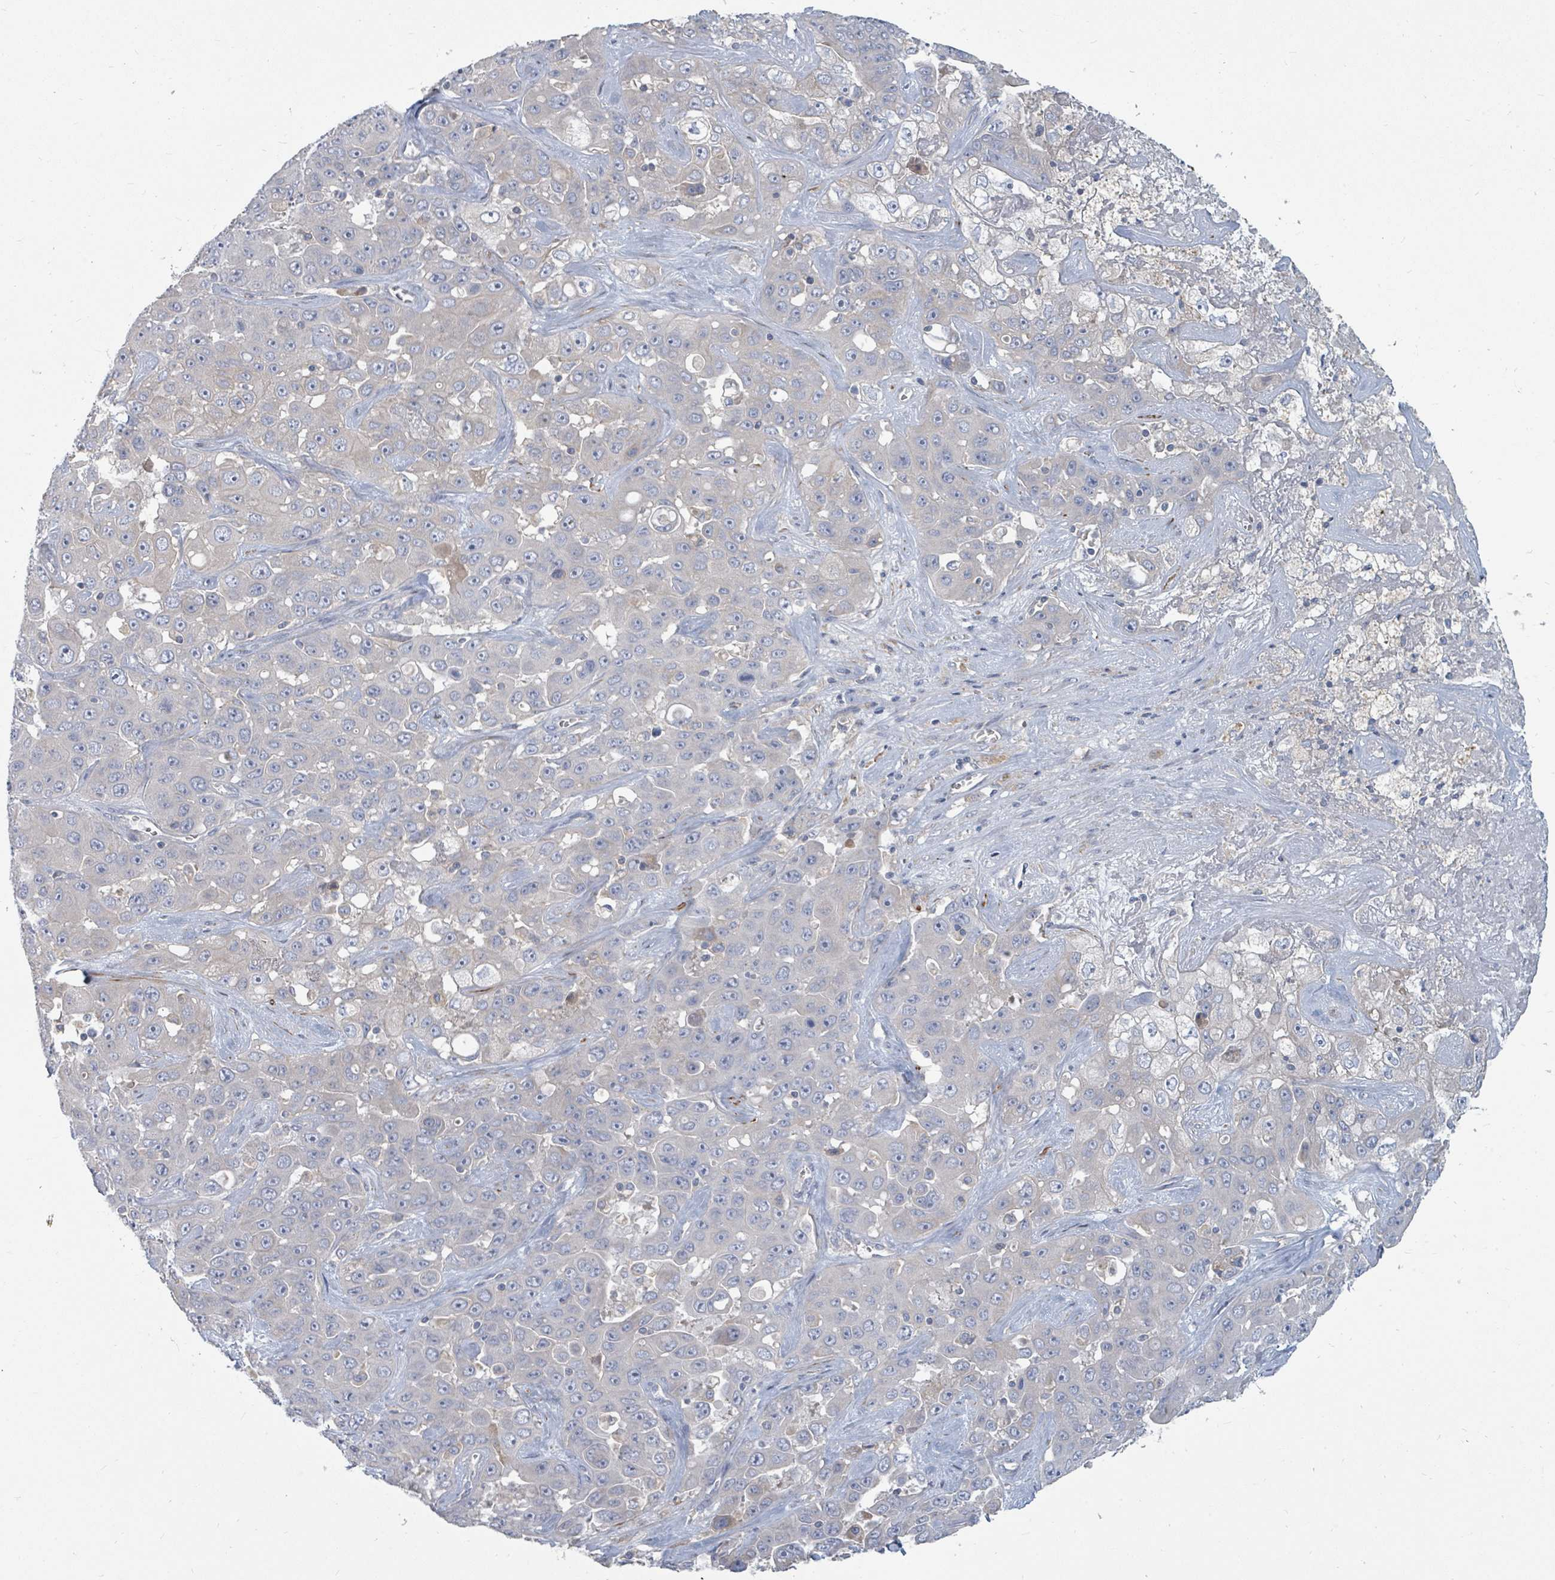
{"staining": {"intensity": "negative", "quantity": "none", "location": "none"}, "tissue": "liver cancer", "cell_type": "Tumor cells", "image_type": "cancer", "snomed": [{"axis": "morphology", "description": "Cholangiocarcinoma"}, {"axis": "topography", "description": "Liver"}], "caption": "There is no significant expression in tumor cells of cholangiocarcinoma (liver).", "gene": "ARGFX", "patient": {"sex": "female", "age": 52}}